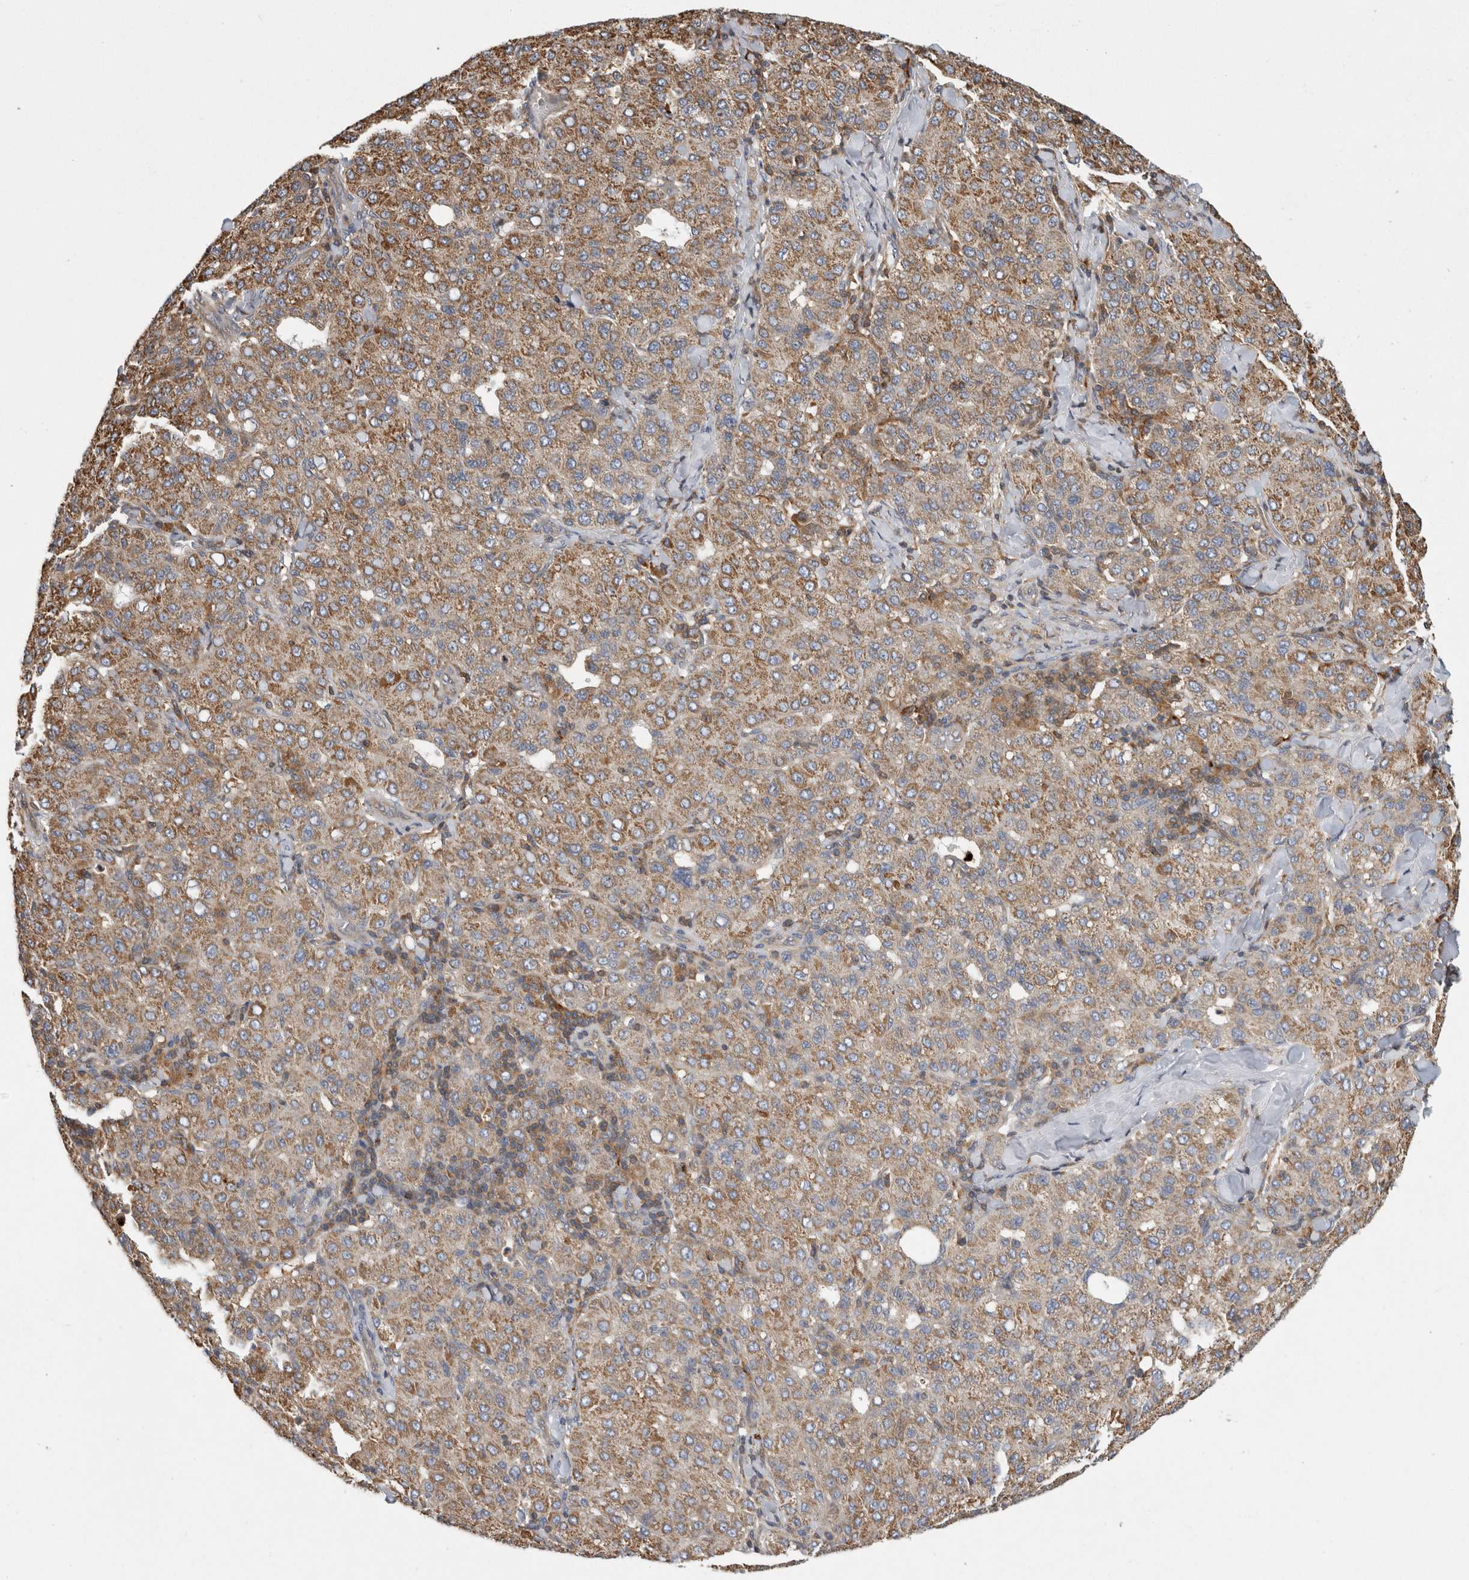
{"staining": {"intensity": "moderate", "quantity": ">75%", "location": "cytoplasmic/membranous"}, "tissue": "liver cancer", "cell_type": "Tumor cells", "image_type": "cancer", "snomed": [{"axis": "morphology", "description": "Carcinoma, Hepatocellular, NOS"}, {"axis": "topography", "description": "Liver"}], "caption": "IHC (DAB (3,3'-diaminobenzidine)) staining of hepatocellular carcinoma (liver) exhibits moderate cytoplasmic/membranous protein staining in approximately >75% of tumor cells. (brown staining indicates protein expression, while blue staining denotes nuclei).", "gene": "GRIK2", "patient": {"sex": "male", "age": 65}}